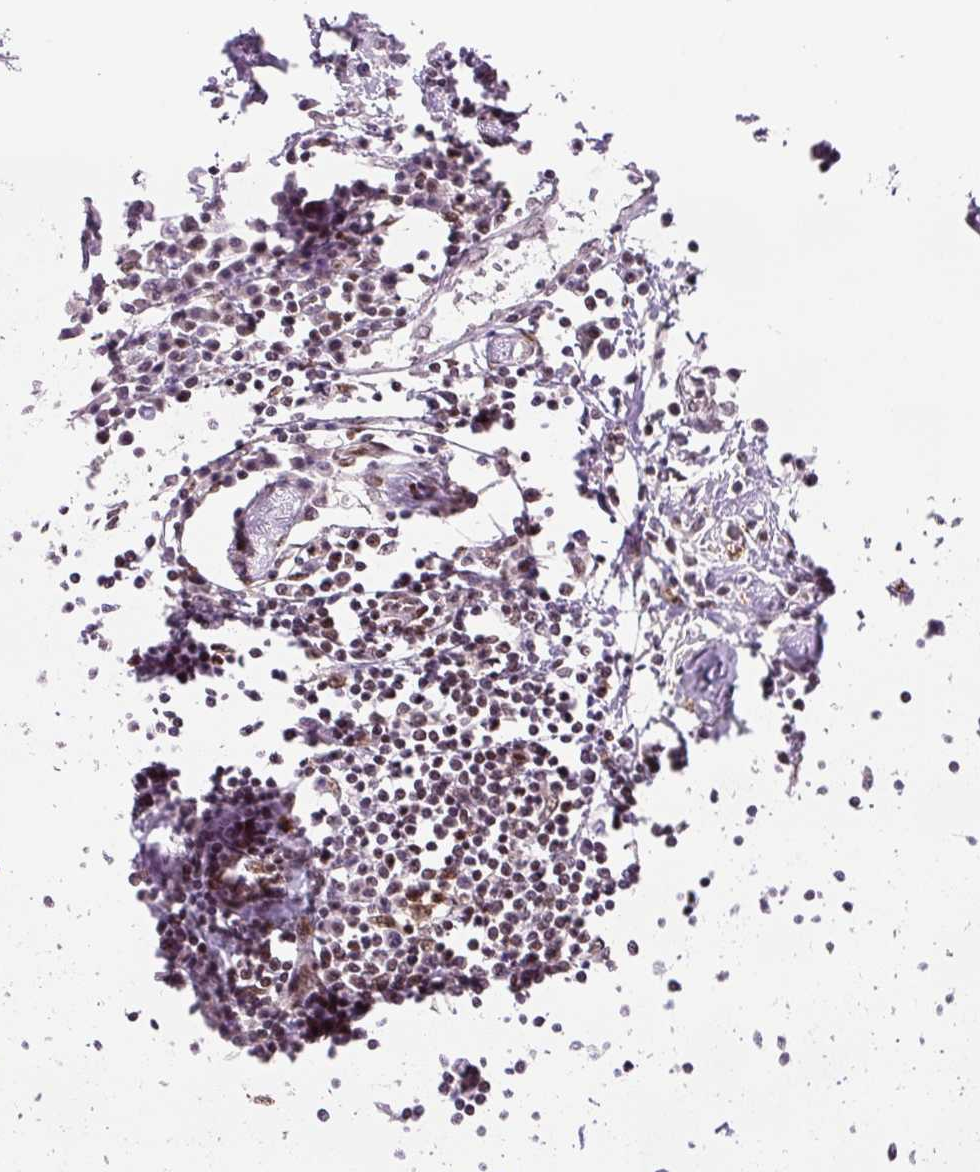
{"staining": {"intensity": "moderate", "quantity": ">75%", "location": "nuclear"}, "tissue": "urothelial cancer", "cell_type": "Tumor cells", "image_type": "cancer", "snomed": [{"axis": "morphology", "description": "Urothelial carcinoma, High grade"}, {"axis": "topography", "description": "Urinary bladder"}], "caption": "Protein staining demonstrates moderate nuclear positivity in about >75% of tumor cells in urothelial carcinoma (high-grade).", "gene": "FUS", "patient": {"sex": "male", "age": 64}}